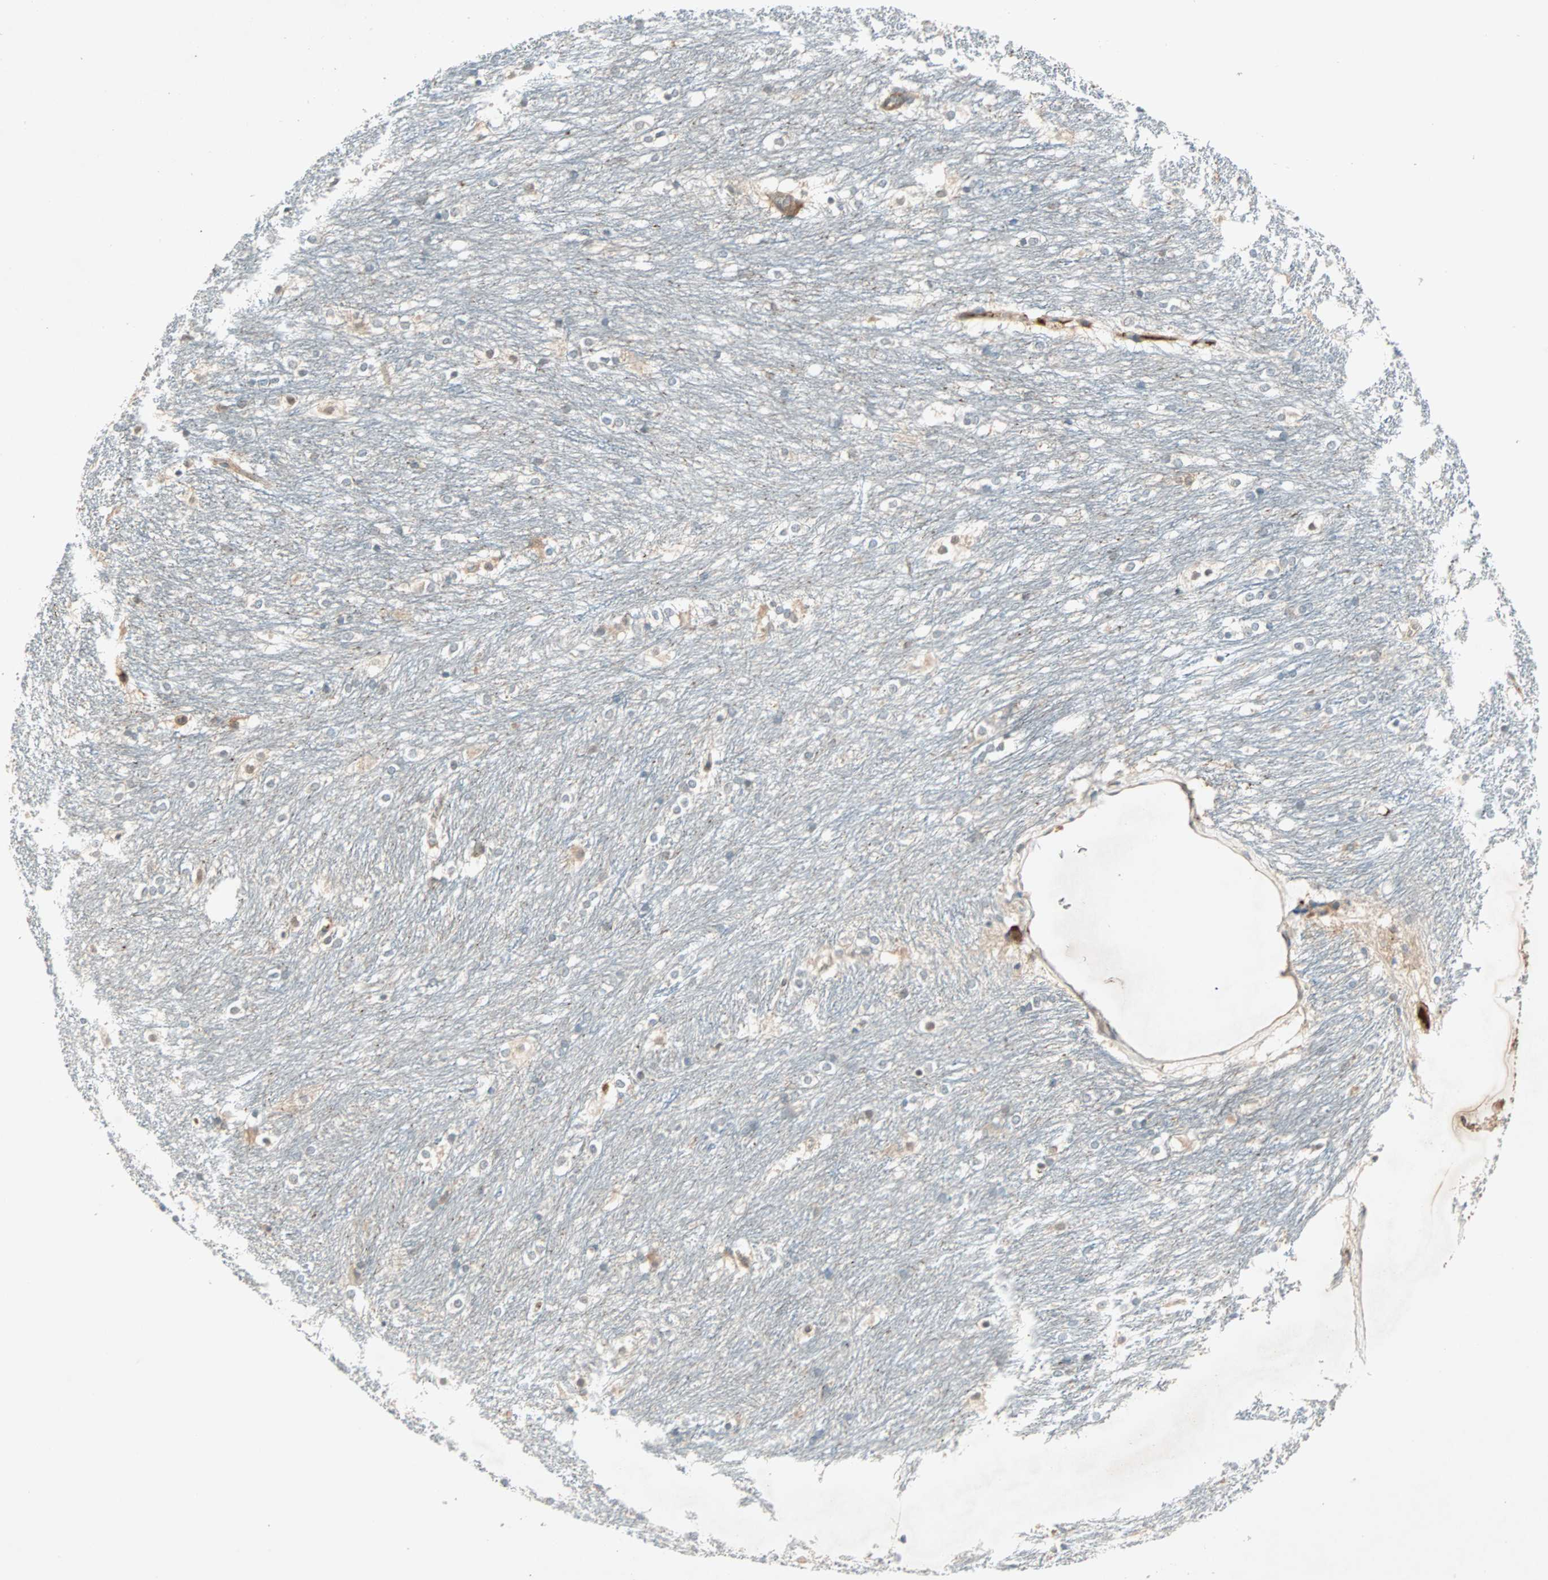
{"staining": {"intensity": "moderate", "quantity": "25%-75%", "location": "cytoplasmic/membranous,nuclear"}, "tissue": "caudate", "cell_type": "Glial cells", "image_type": "normal", "snomed": [{"axis": "morphology", "description": "Normal tissue, NOS"}, {"axis": "topography", "description": "Lateral ventricle wall"}], "caption": "A histopathology image of human caudate stained for a protein exhibits moderate cytoplasmic/membranous,nuclear brown staining in glial cells. (Brightfield microscopy of DAB IHC at high magnification).", "gene": "TEC", "patient": {"sex": "female", "age": 19}}